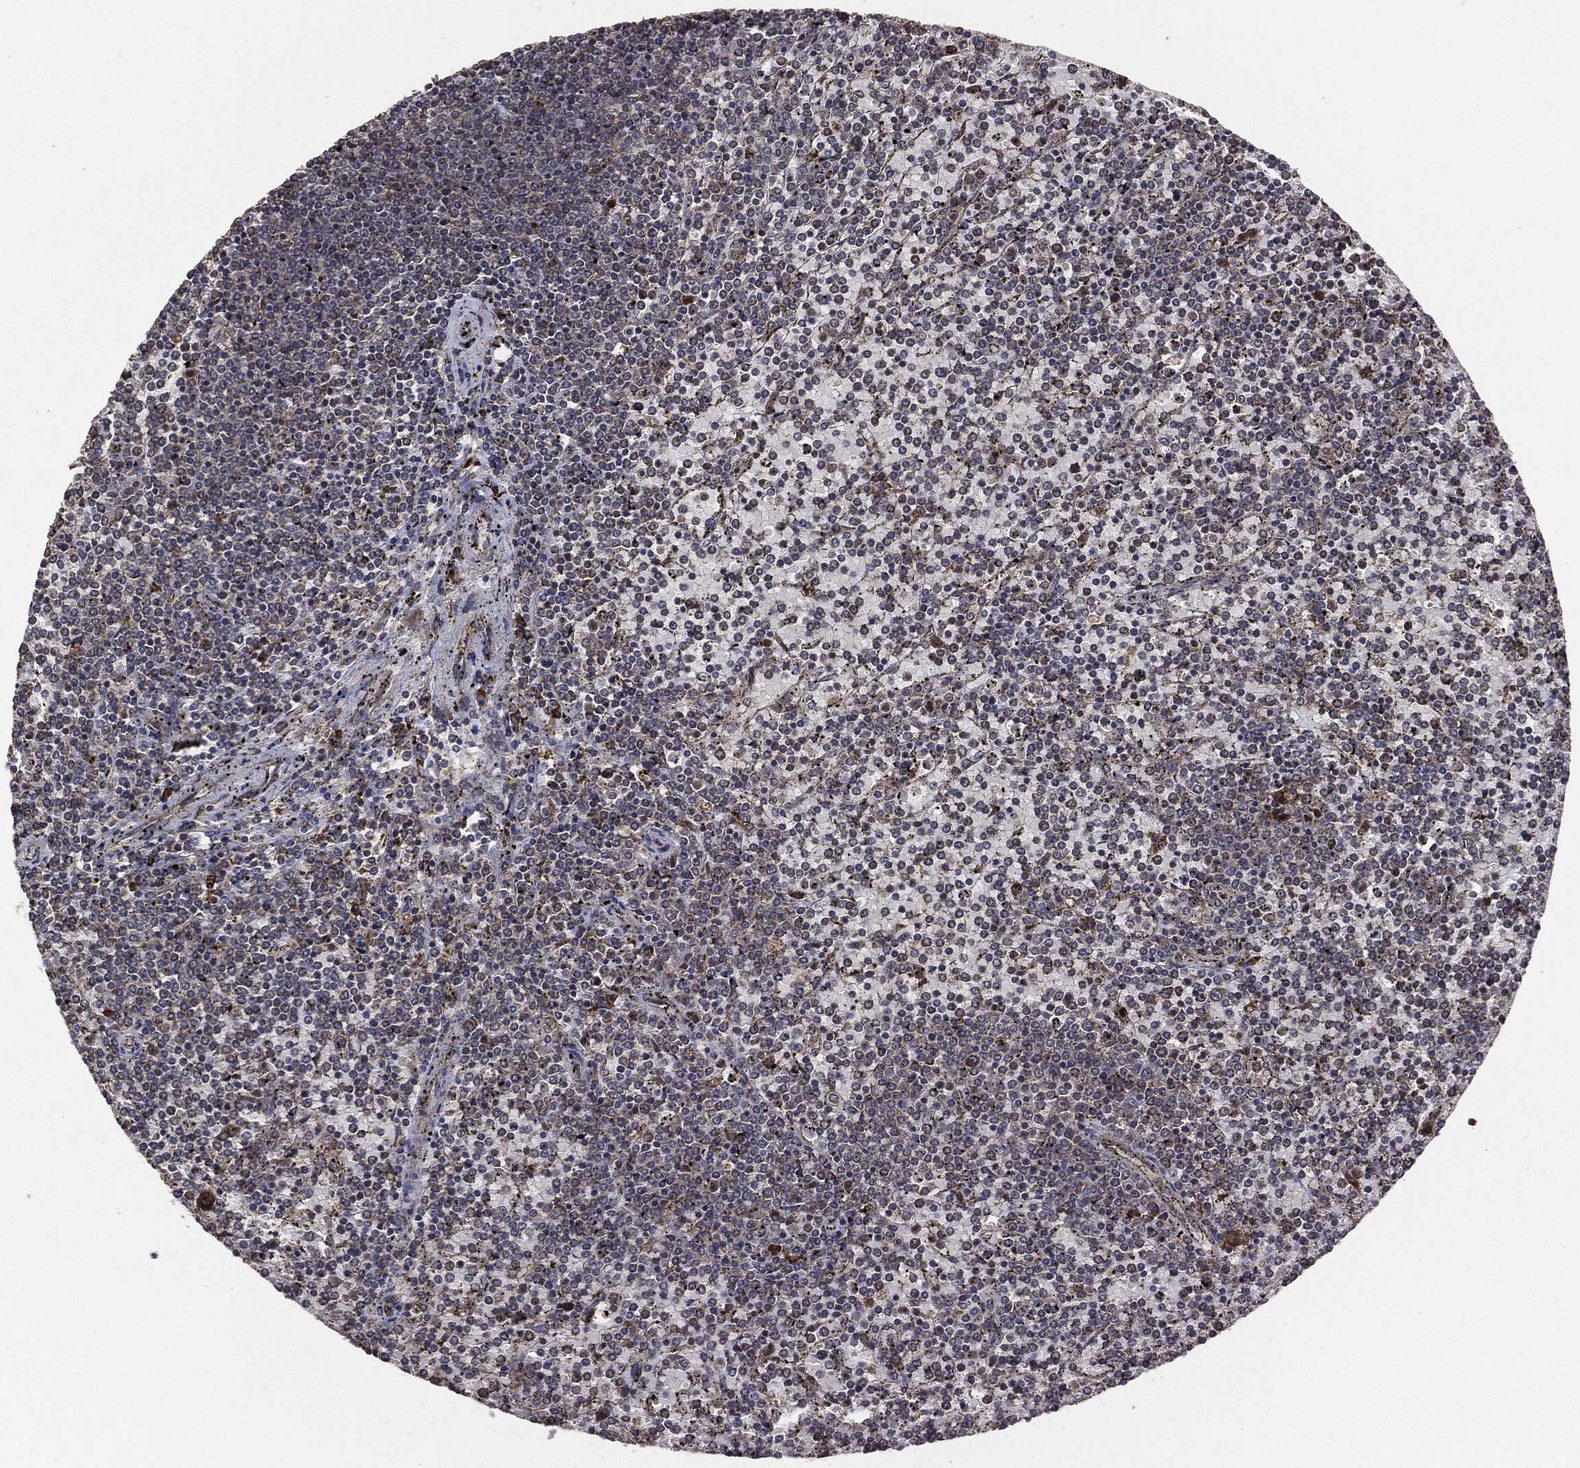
{"staining": {"intensity": "negative", "quantity": "none", "location": "none"}, "tissue": "lymphoma", "cell_type": "Tumor cells", "image_type": "cancer", "snomed": [{"axis": "morphology", "description": "Malignant lymphoma, non-Hodgkin's type, Low grade"}, {"axis": "topography", "description": "Spleen"}], "caption": "A histopathology image of human lymphoma is negative for staining in tumor cells.", "gene": "STK3", "patient": {"sex": "female", "age": 77}}